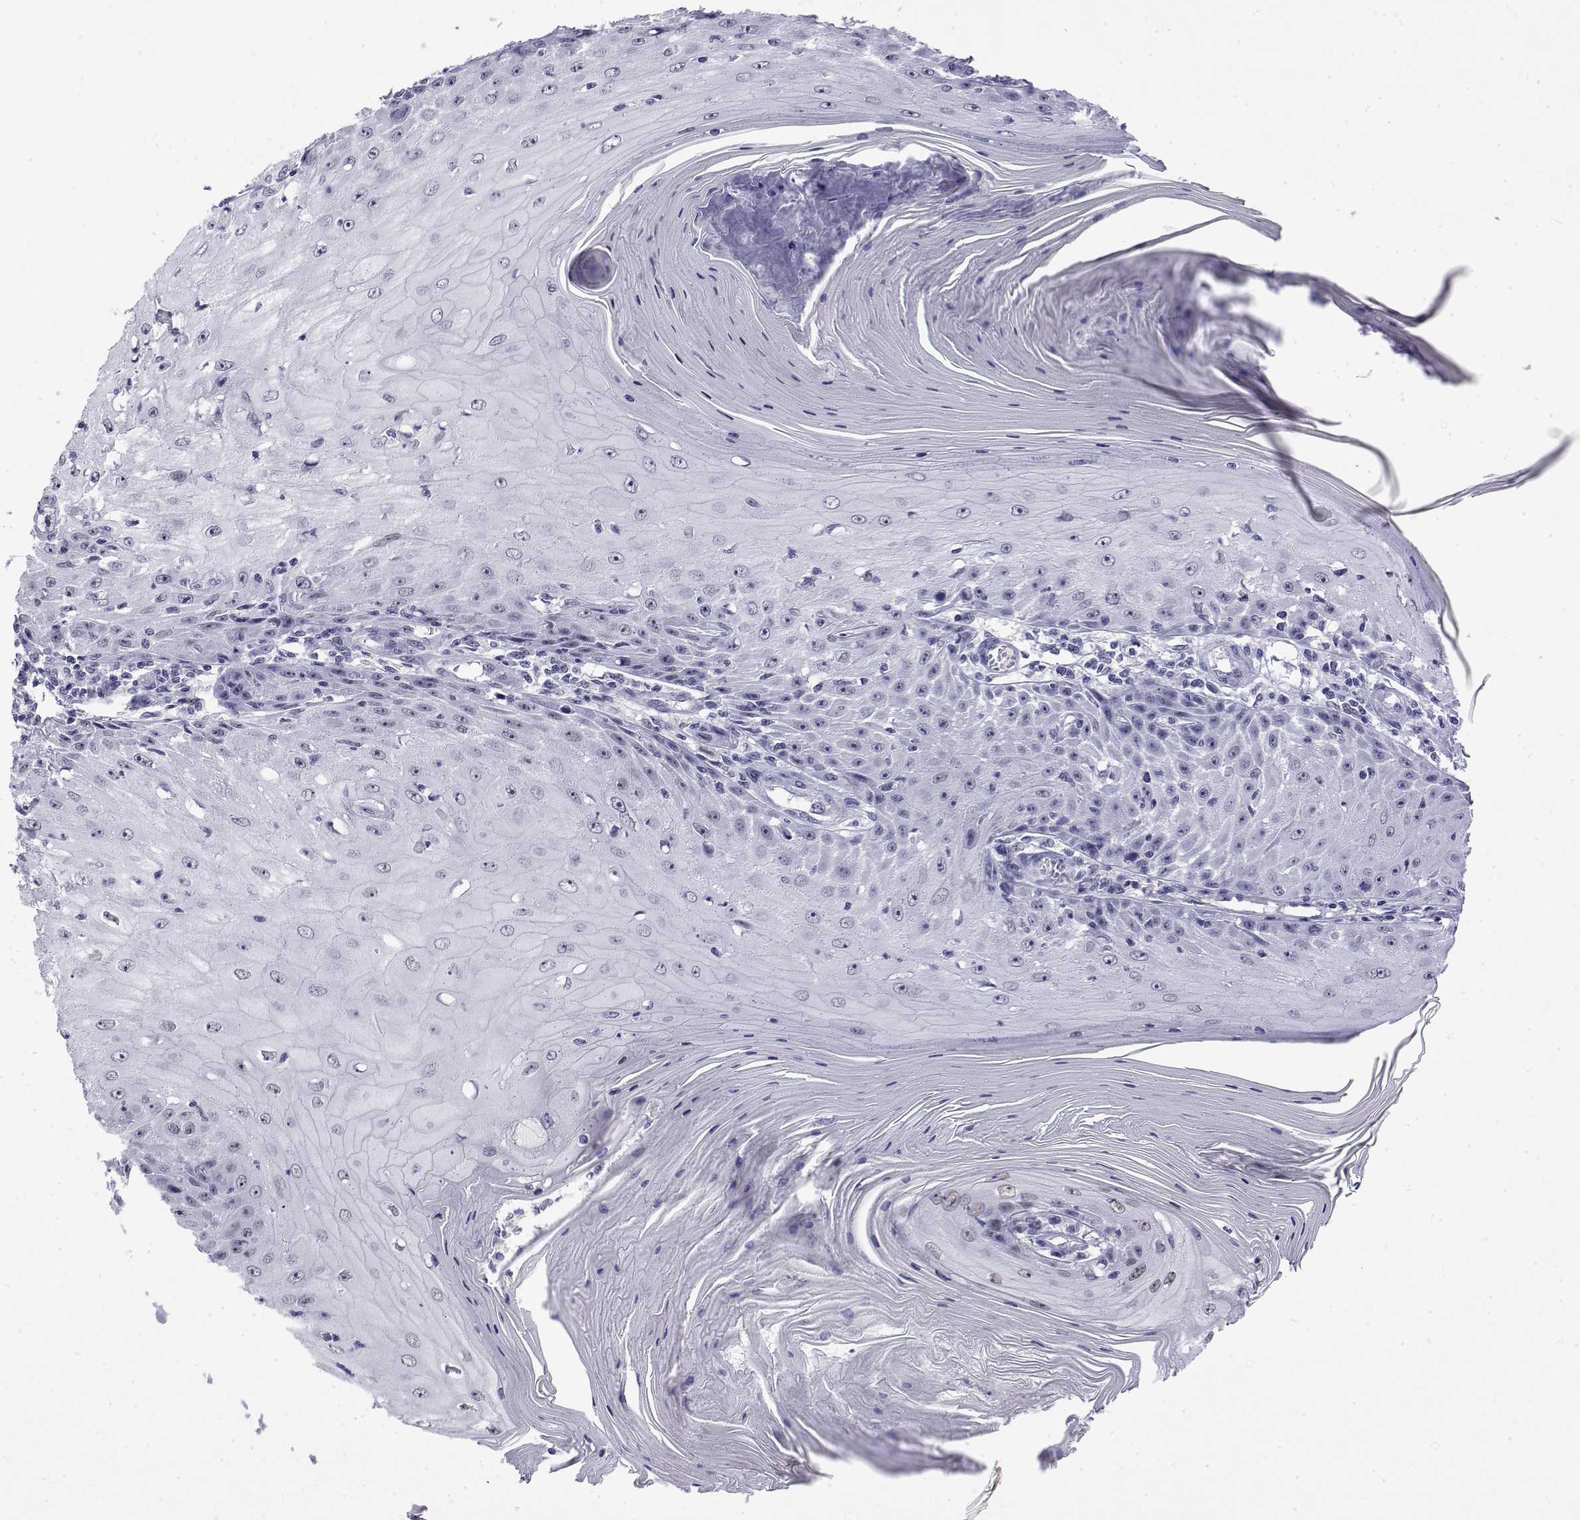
{"staining": {"intensity": "negative", "quantity": "none", "location": "none"}, "tissue": "skin cancer", "cell_type": "Tumor cells", "image_type": "cancer", "snomed": [{"axis": "morphology", "description": "Squamous cell carcinoma, NOS"}, {"axis": "topography", "description": "Skin"}], "caption": "Tumor cells are negative for protein expression in human skin cancer (squamous cell carcinoma). Brightfield microscopy of immunohistochemistry (IHC) stained with DAB (brown) and hematoxylin (blue), captured at high magnification.", "gene": "POLDIP3", "patient": {"sex": "female", "age": 73}}